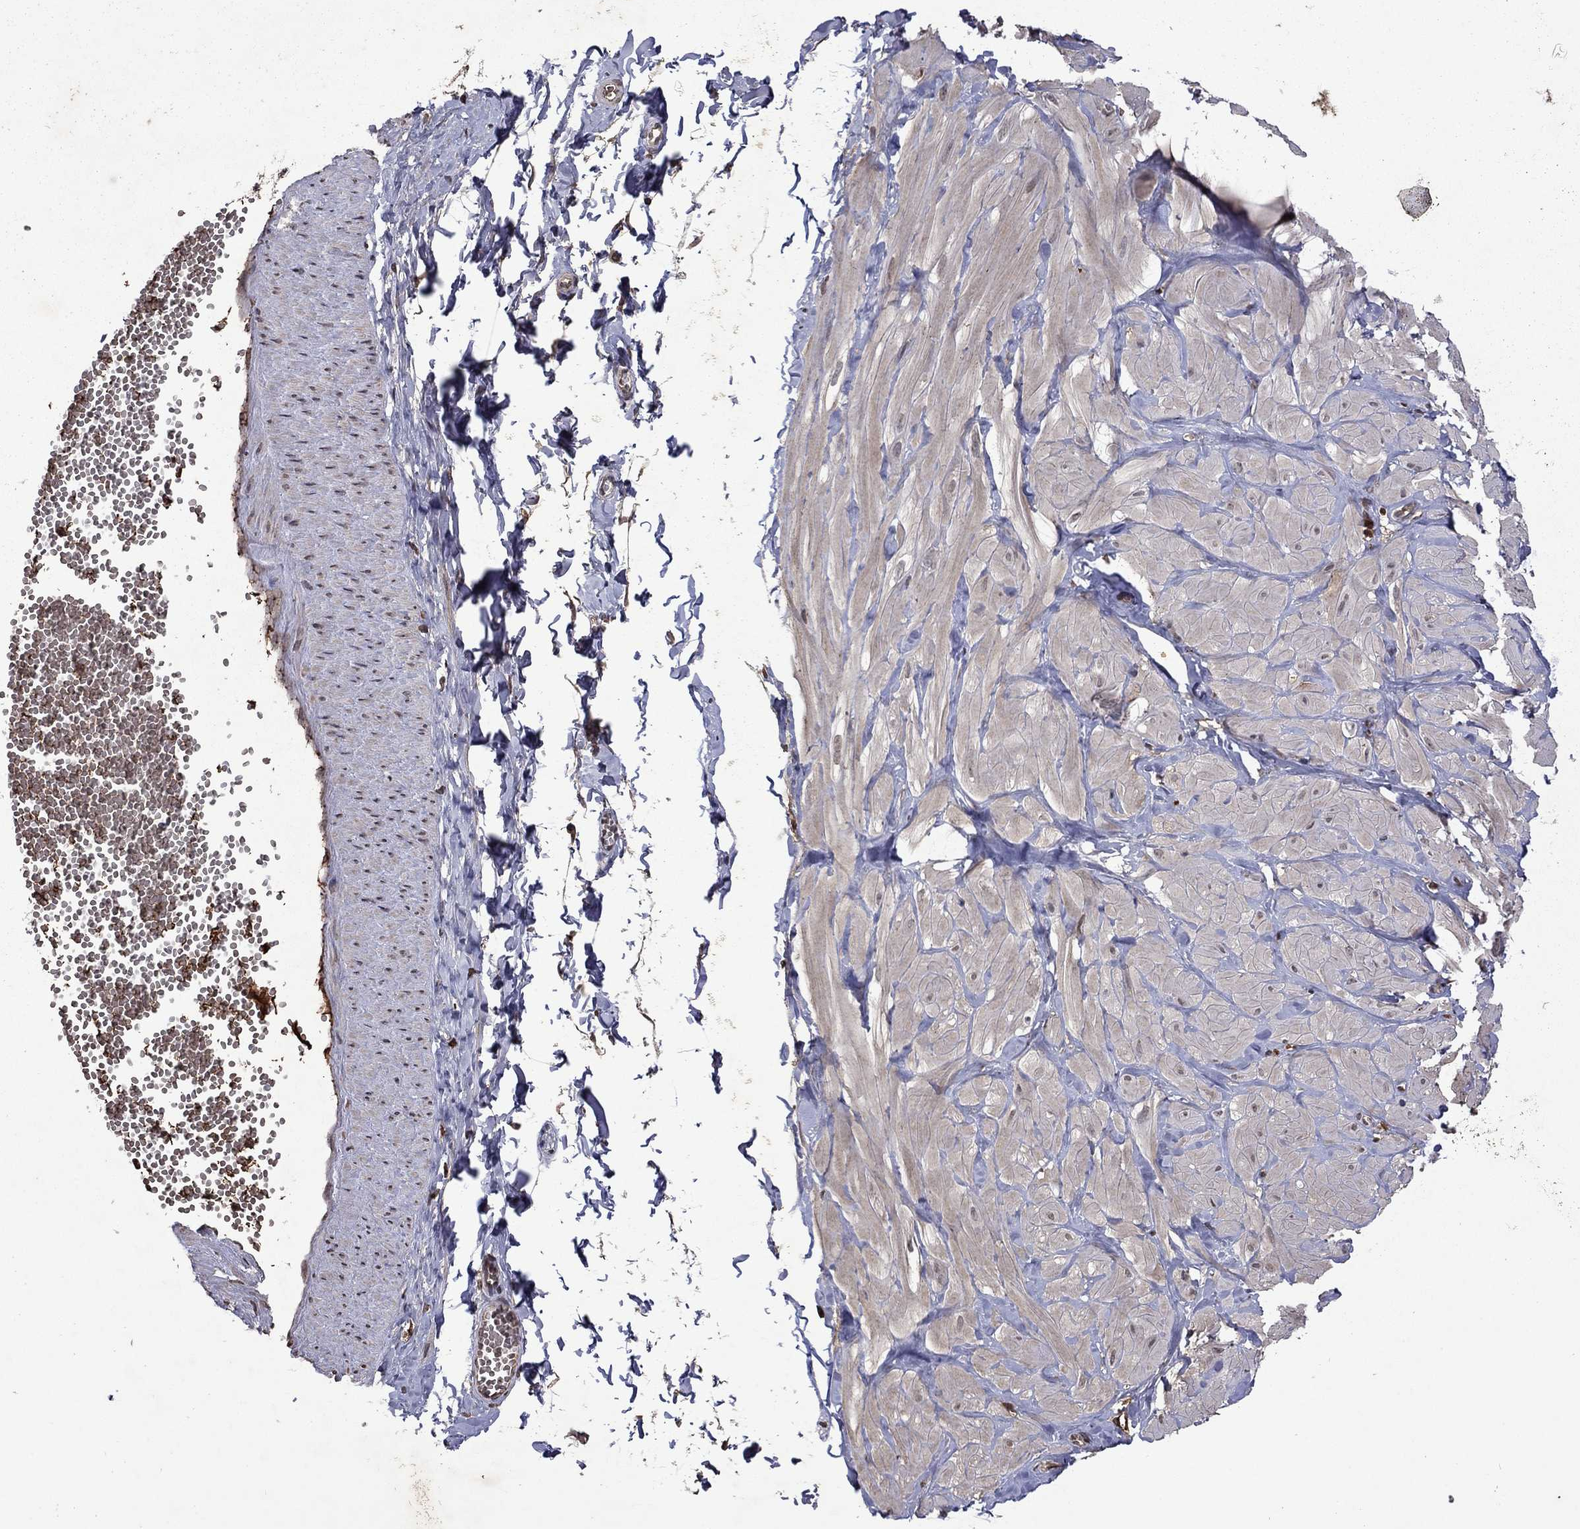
{"staining": {"intensity": "negative", "quantity": "none", "location": "none"}, "tissue": "adipose tissue", "cell_type": "Adipocytes", "image_type": "normal", "snomed": [{"axis": "morphology", "description": "Normal tissue, NOS"}, {"axis": "topography", "description": "Smooth muscle"}, {"axis": "topography", "description": "Peripheral nerve tissue"}], "caption": "IHC histopathology image of unremarkable adipose tissue stained for a protein (brown), which displays no expression in adipocytes.", "gene": "NLGN1", "patient": {"sex": "male", "age": 22}}